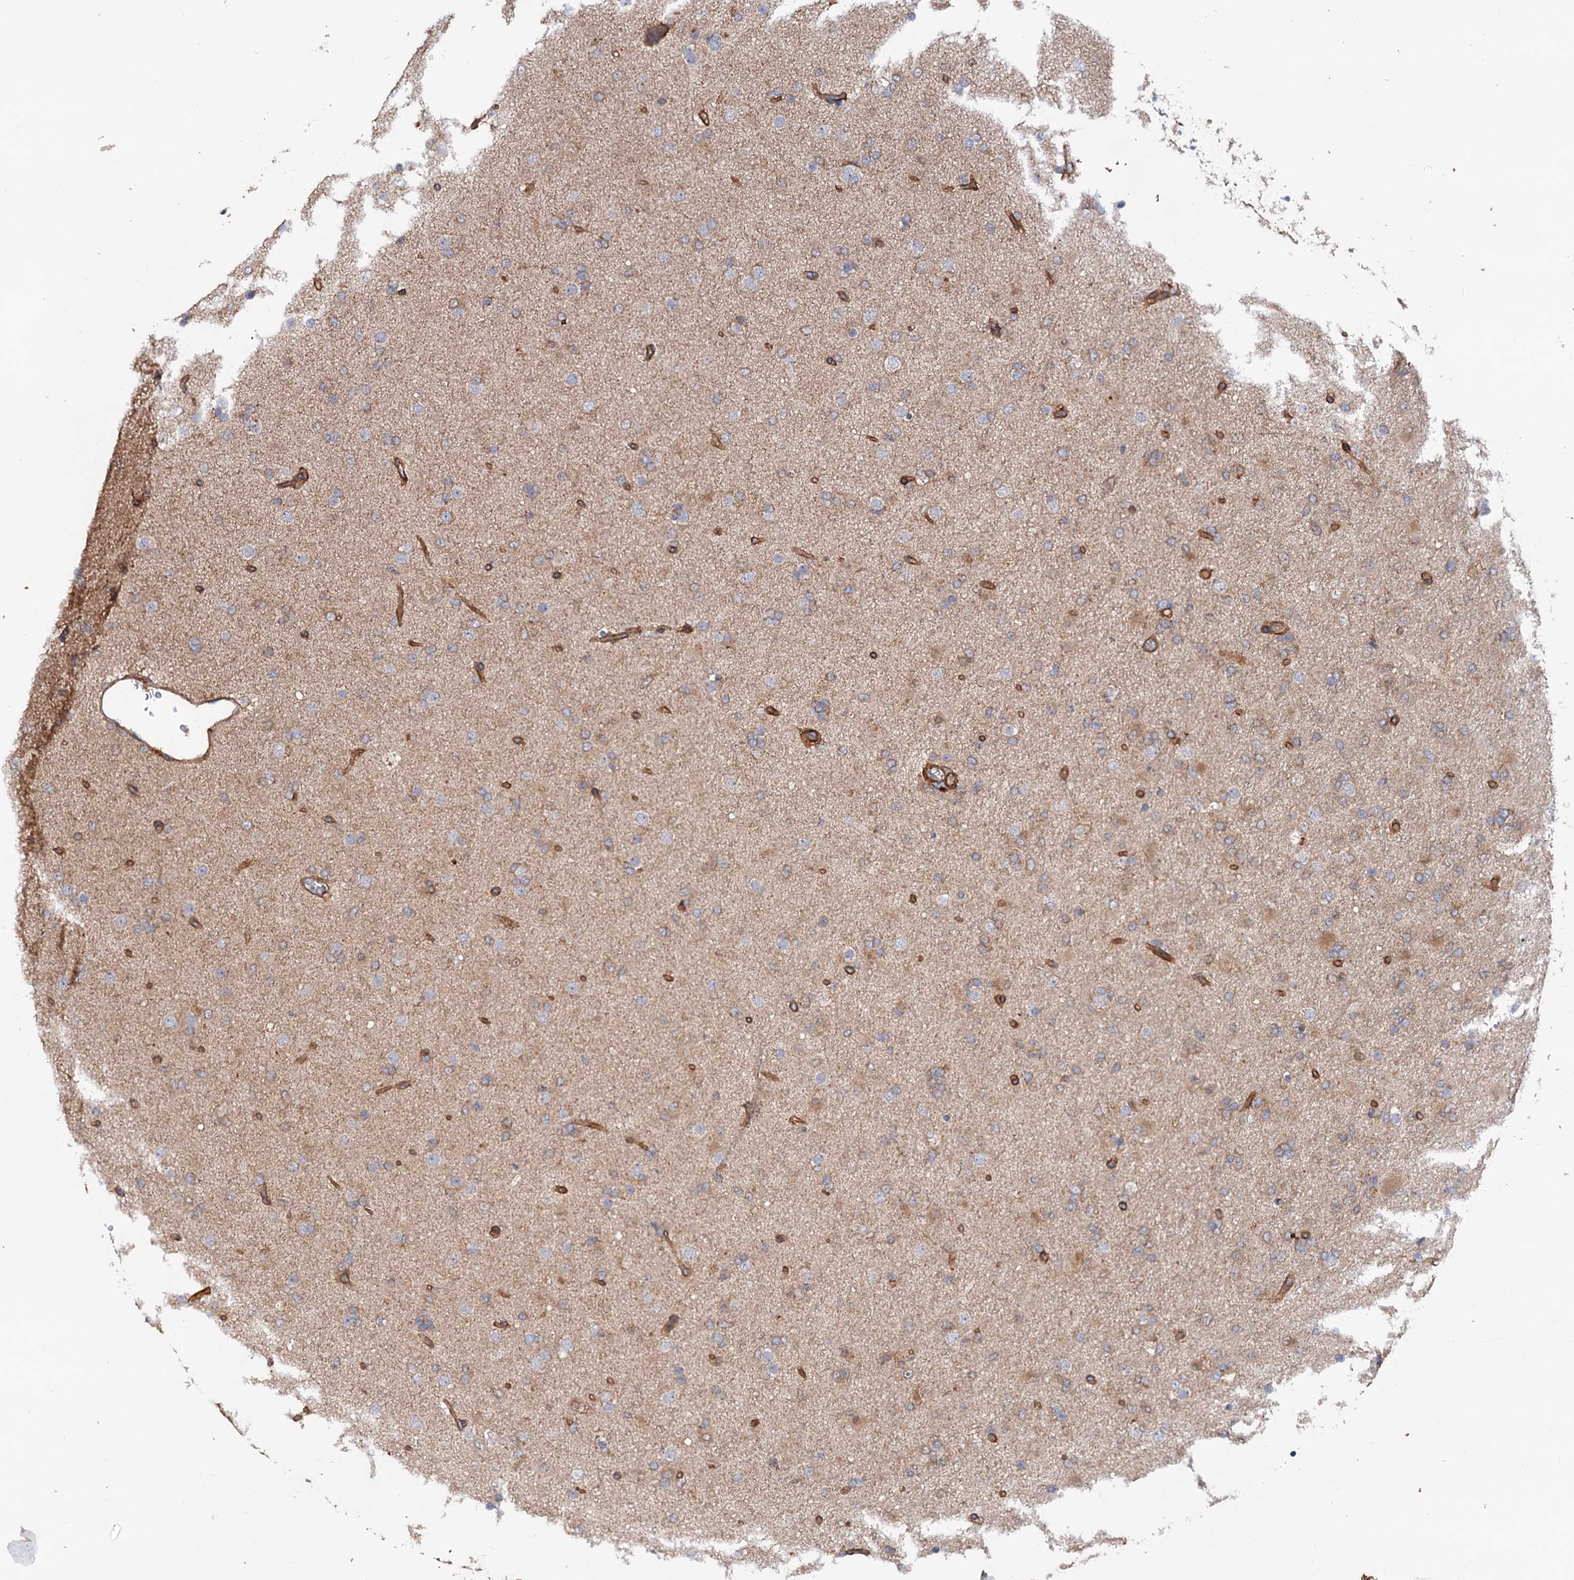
{"staining": {"intensity": "negative", "quantity": "none", "location": "none"}, "tissue": "glioma", "cell_type": "Tumor cells", "image_type": "cancer", "snomed": [{"axis": "morphology", "description": "Glioma, malignant, Low grade"}, {"axis": "topography", "description": "Brain"}], "caption": "Immunohistochemistry photomicrograph of malignant glioma (low-grade) stained for a protein (brown), which shows no expression in tumor cells. Brightfield microscopy of IHC stained with DAB (3,3'-diaminobenzidine) (brown) and hematoxylin (blue), captured at high magnification.", "gene": "CSAD", "patient": {"sex": "male", "age": 65}}